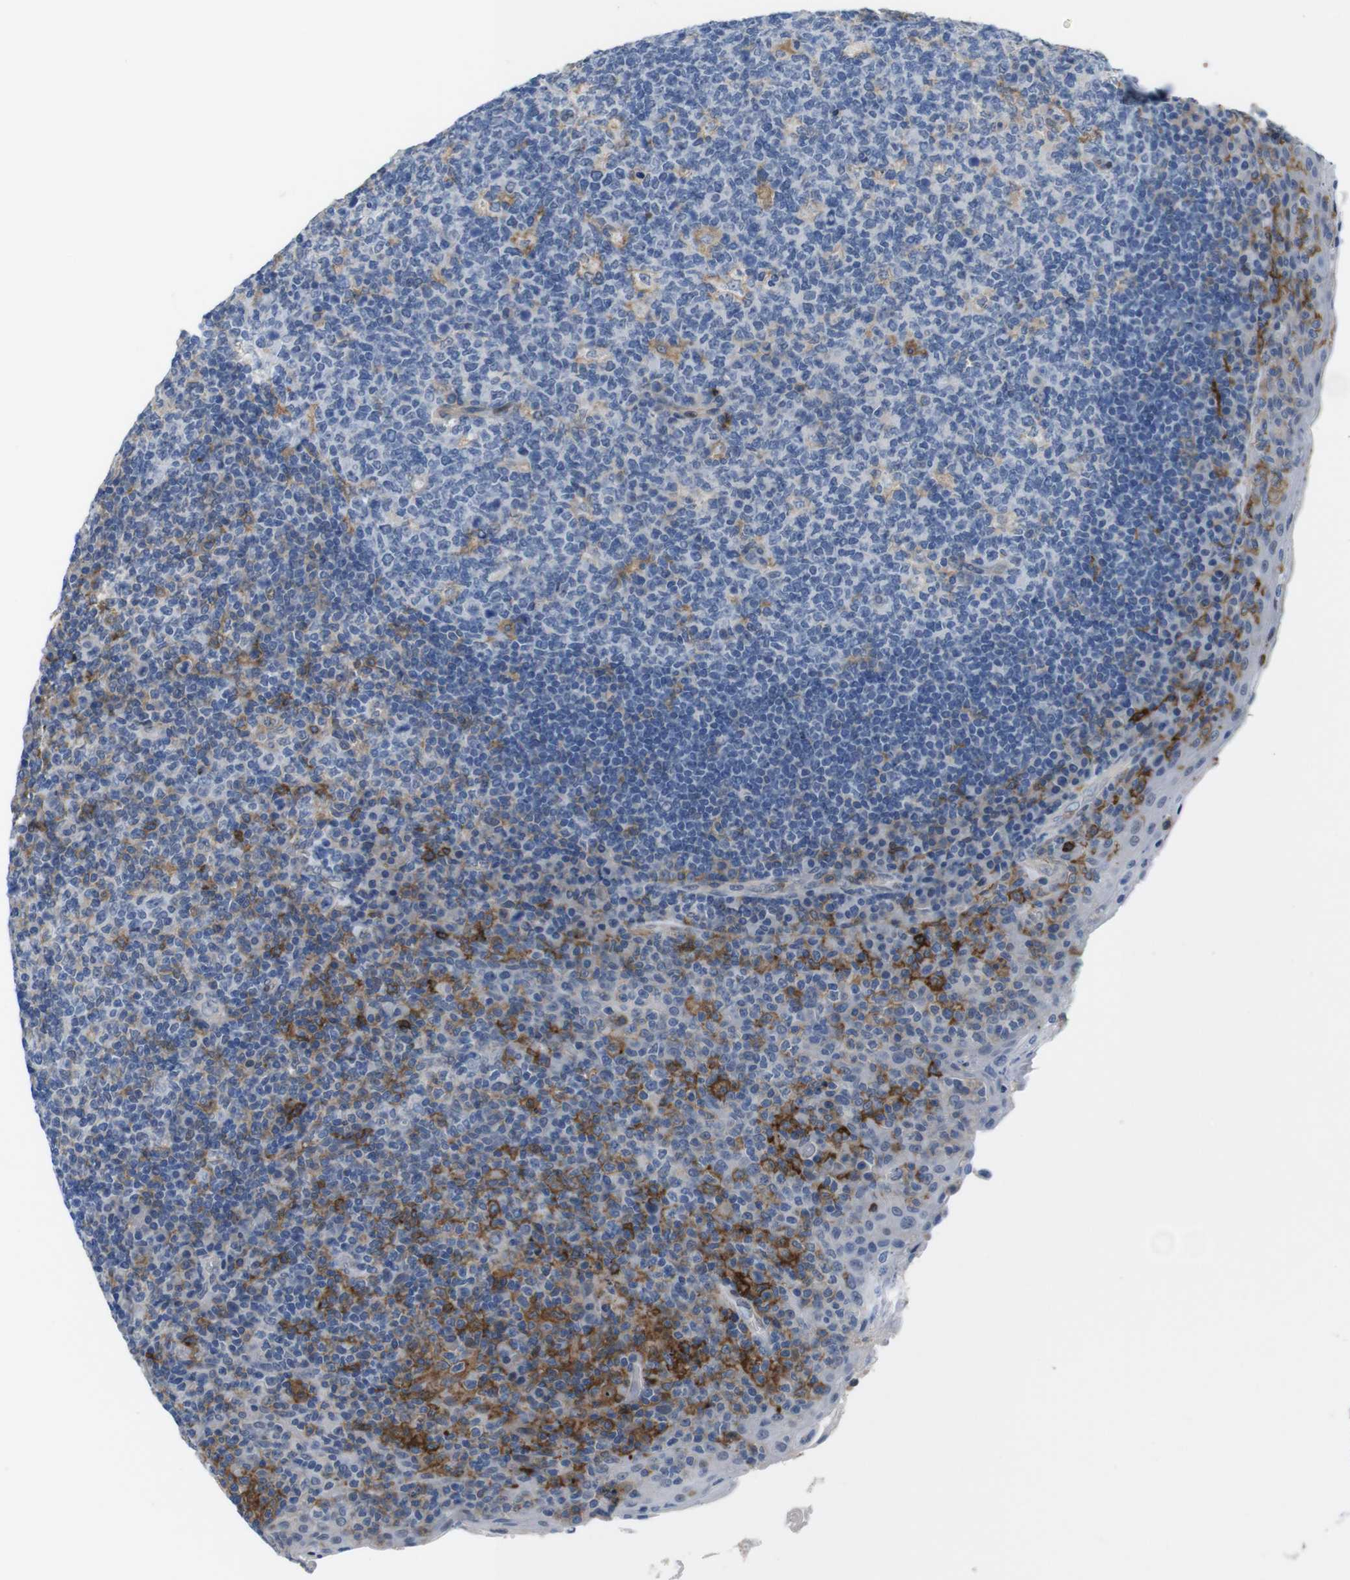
{"staining": {"intensity": "moderate", "quantity": "<25%", "location": "cytoplasmic/membranous"}, "tissue": "tonsil", "cell_type": "Germinal center cells", "image_type": "normal", "snomed": [{"axis": "morphology", "description": "Normal tissue, NOS"}, {"axis": "topography", "description": "Tonsil"}], "caption": "High-magnification brightfield microscopy of normal tonsil stained with DAB (brown) and counterstained with hematoxylin (blue). germinal center cells exhibit moderate cytoplasmic/membranous expression is seen in approximately<25% of cells.", "gene": "CD300C", "patient": {"sex": "male", "age": 17}}